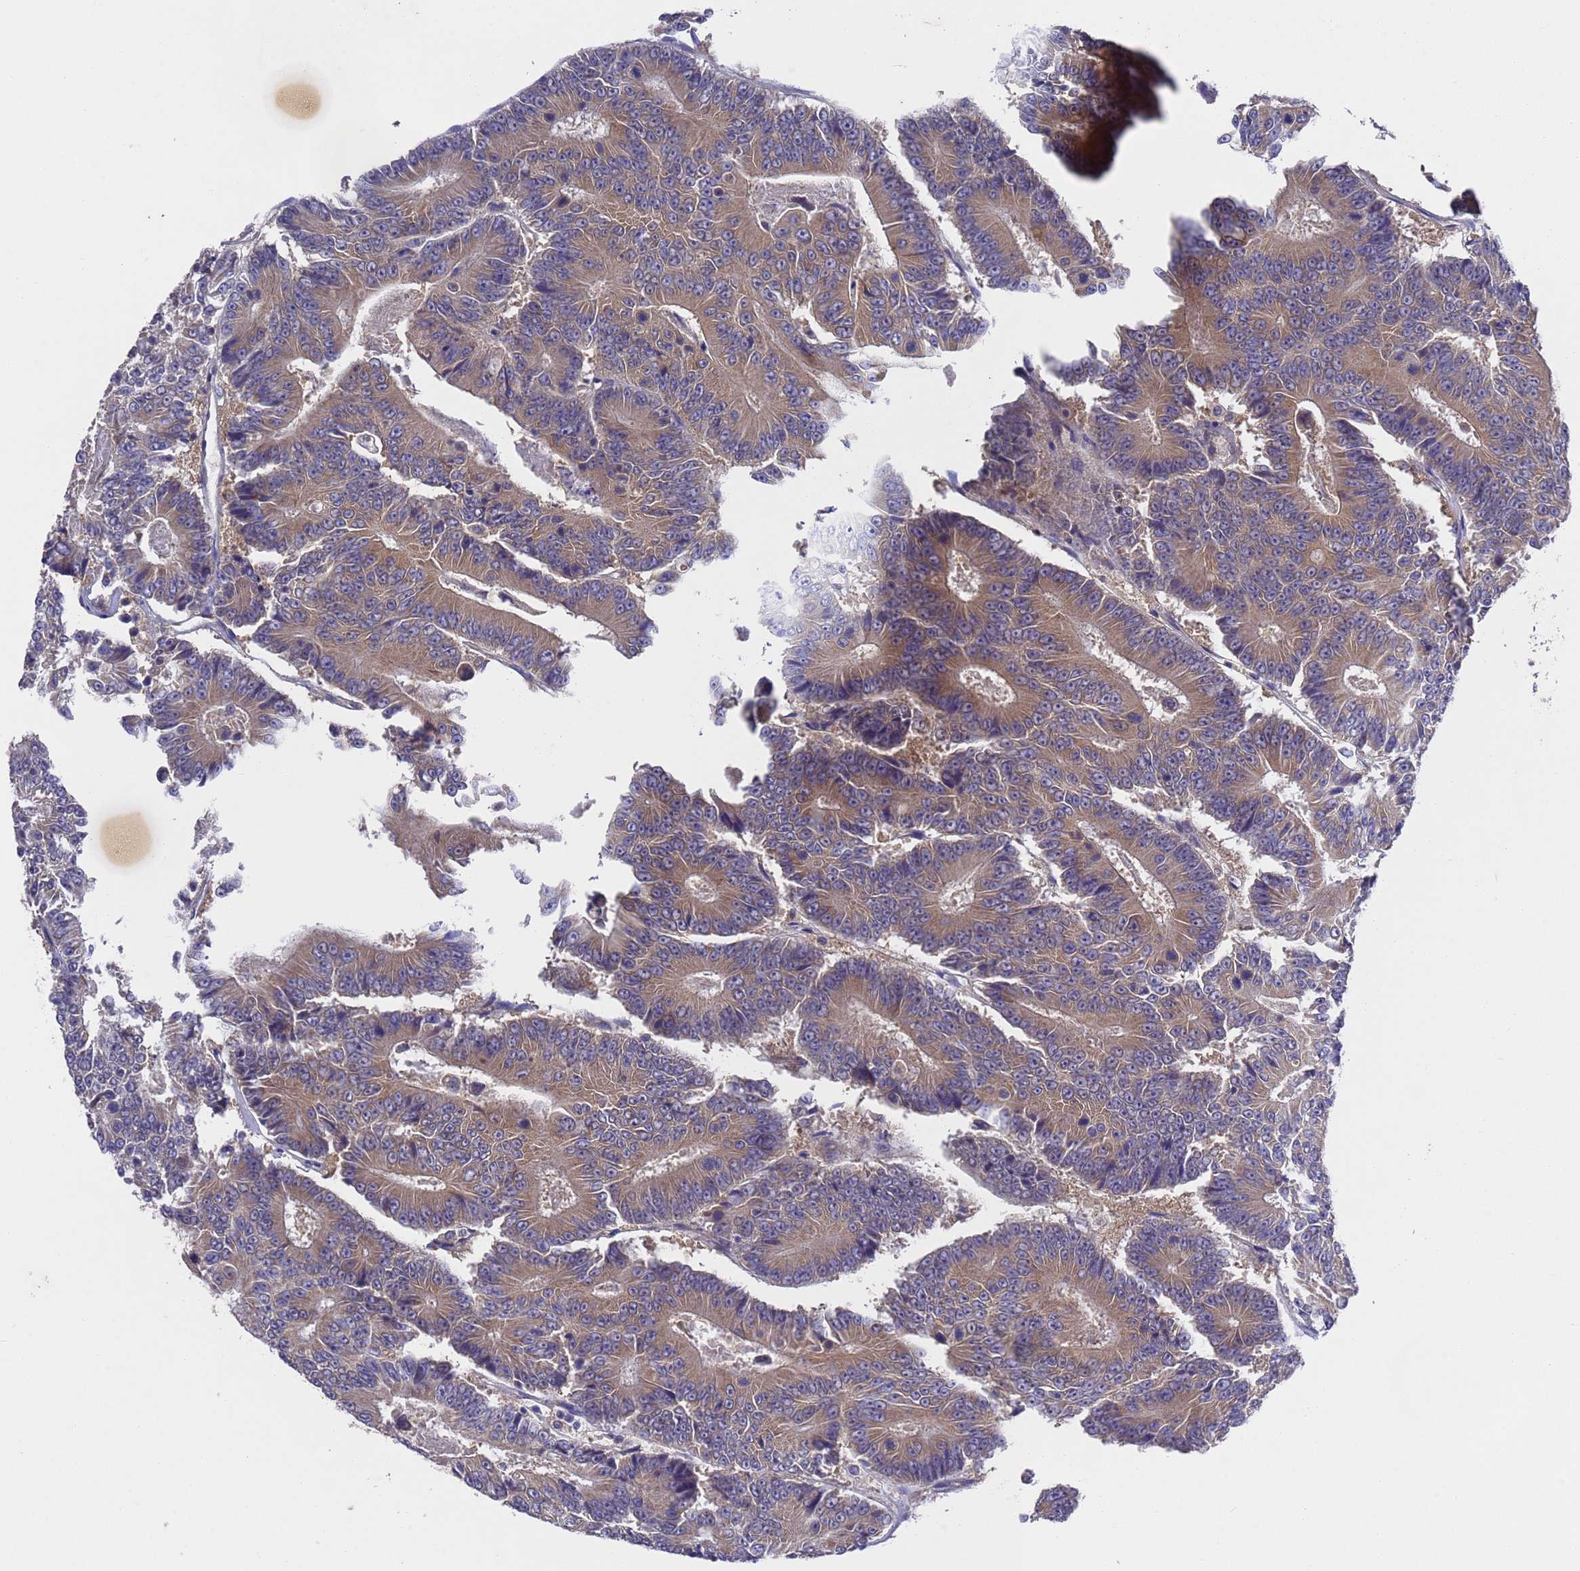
{"staining": {"intensity": "moderate", "quantity": ">75%", "location": "cytoplasmic/membranous"}, "tissue": "colorectal cancer", "cell_type": "Tumor cells", "image_type": "cancer", "snomed": [{"axis": "morphology", "description": "Adenocarcinoma, NOS"}, {"axis": "topography", "description": "Colon"}], "caption": "Colorectal cancer stained for a protein (brown) shows moderate cytoplasmic/membranous positive expression in about >75% of tumor cells.", "gene": "DCAF12L2", "patient": {"sex": "male", "age": 83}}